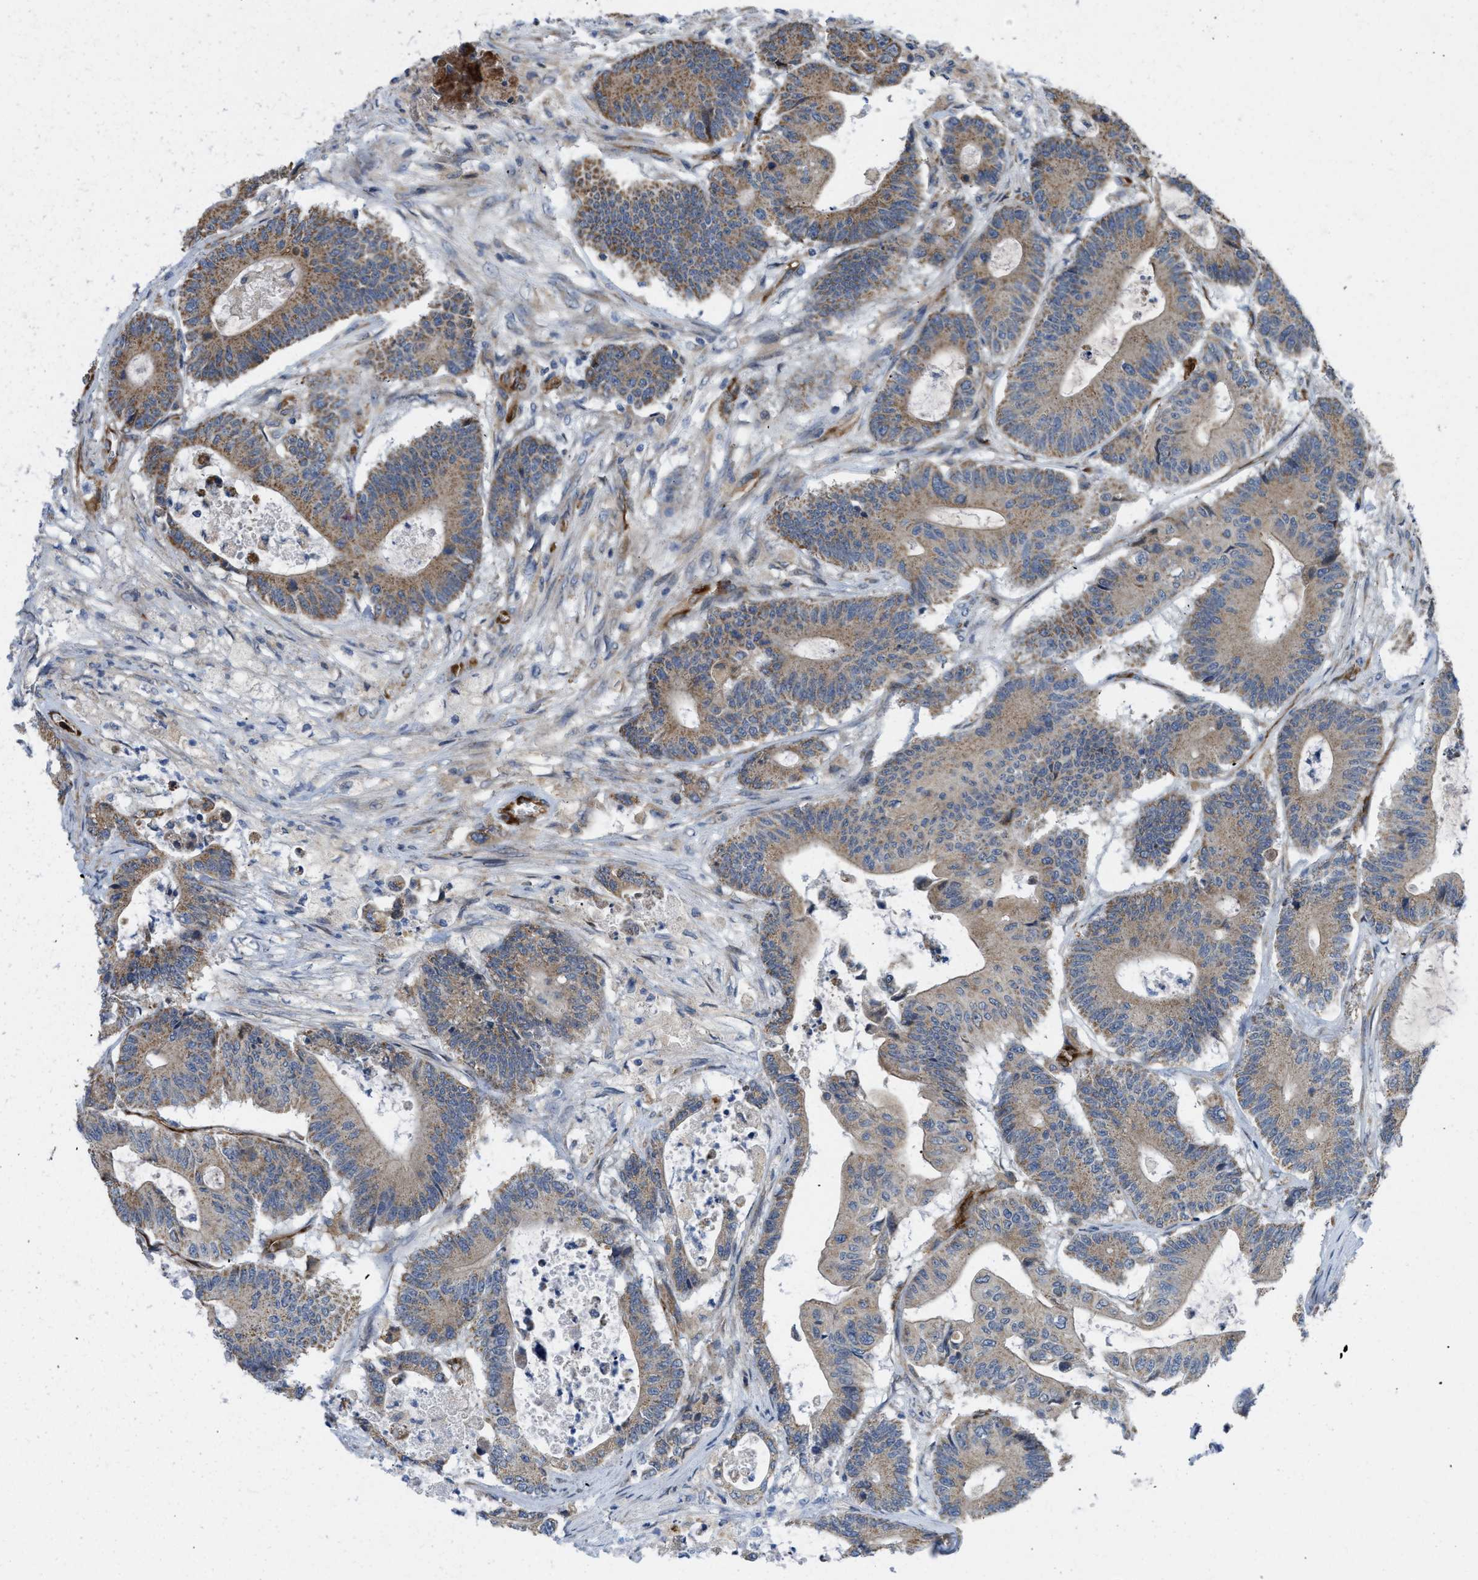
{"staining": {"intensity": "moderate", "quantity": ">75%", "location": "cytoplasmic/membranous"}, "tissue": "colorectal cancer", "cell_type": "Tumor cells", "image_type": "cancer", "snomed": [{"axis": "morphology", "description": "Adenocarcinoma, NOS"}, {"axis": "topography", "description": "Colon"}], "caption": "Colorectal adenocarcinoma stained for a protein demonstrates moderate cytoplasmic/membranous positivity in tumor cells.", "gene": "EOGT", "patient": {"sex": "female", "age": 84}}